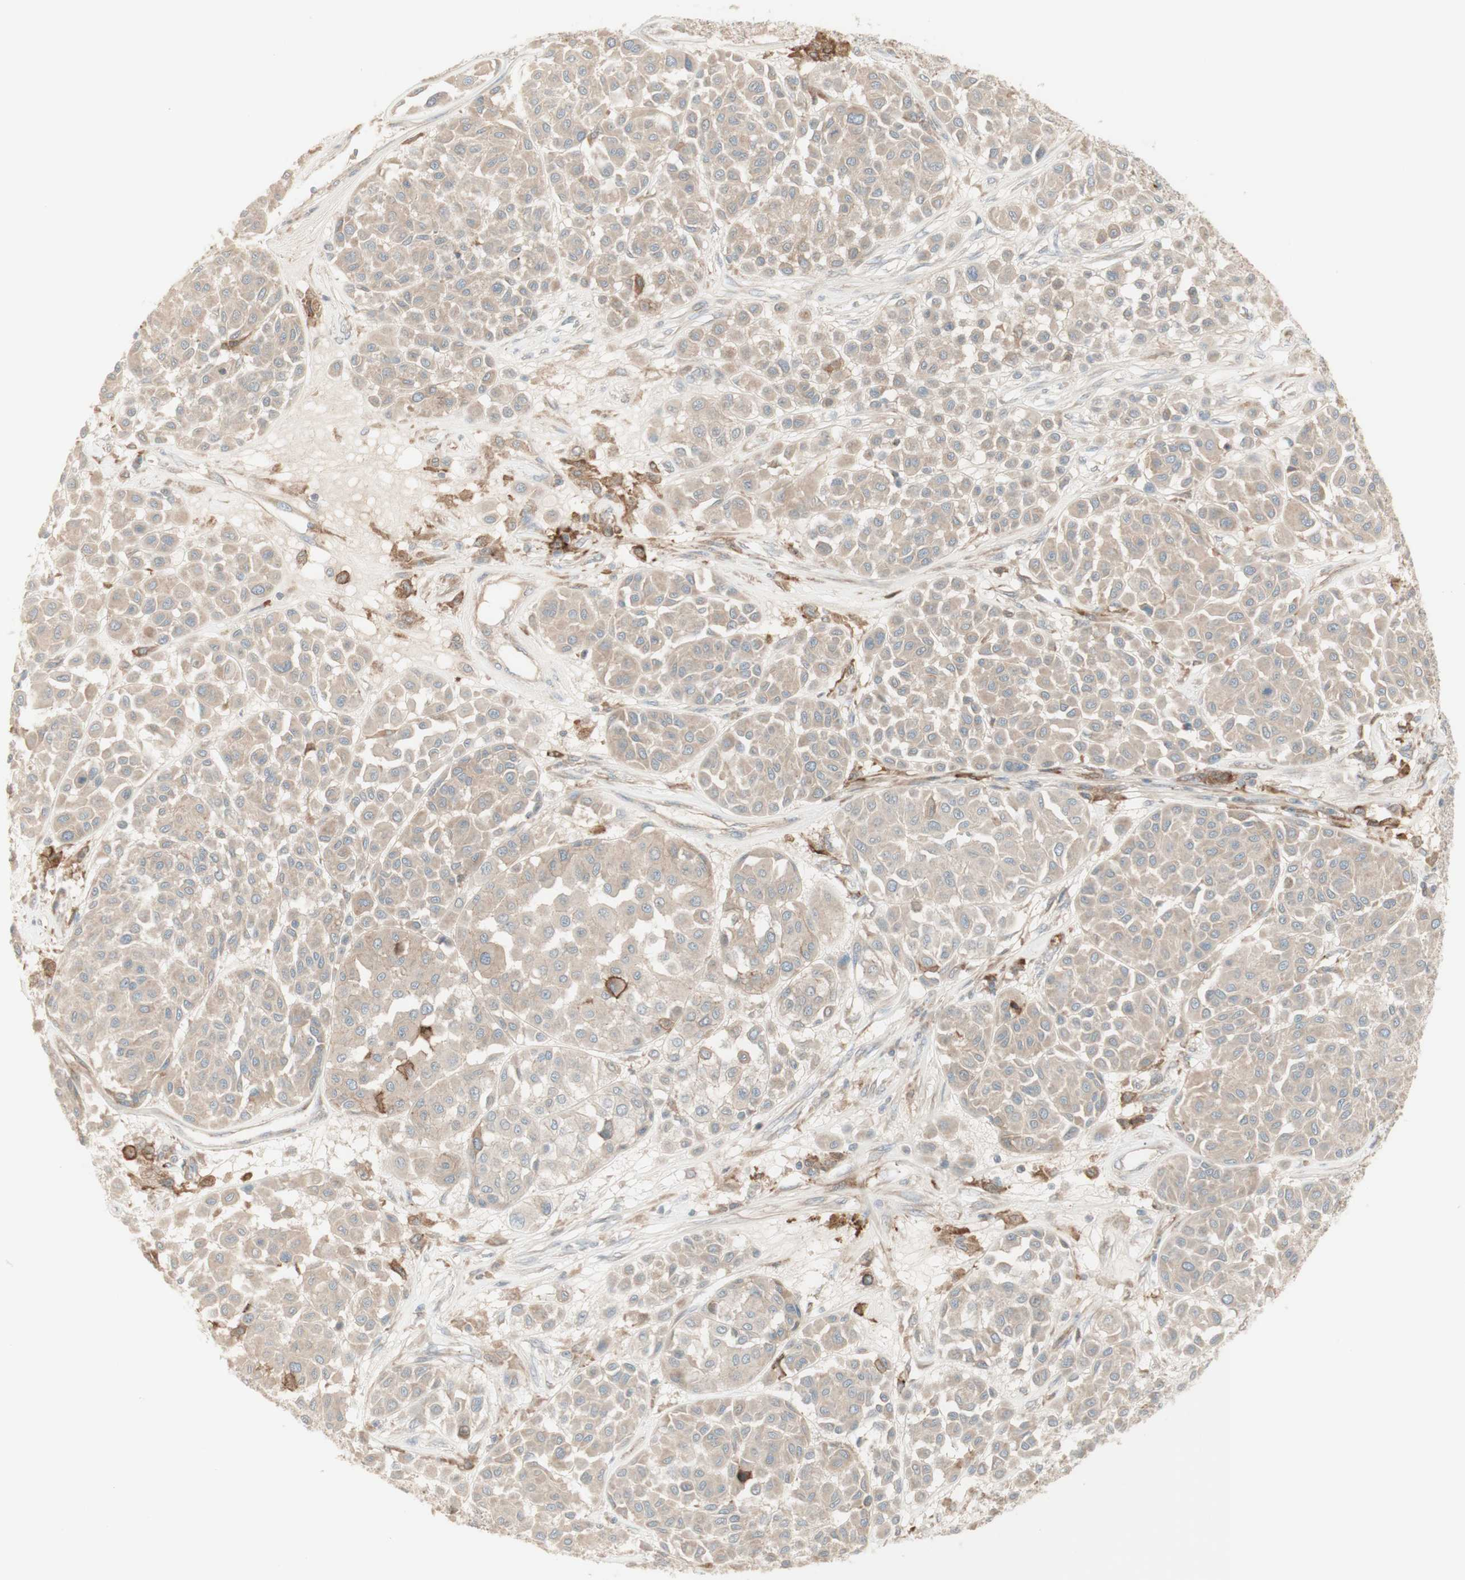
{"staining": {"intensity": "weak", "quantity": ">75%", "location": "cytoplasmic/membranous"}, "tissue": "melanoma", "cell_type": "Tumor cells", "image_type": "cancer", "snomed": [{"axis": "morphology", "description": "Malignant melanoma, Metastatic site"}, {"axis": "topography", "description": "Soft tissue"}], "caption": "The histopathology image displays a brown stain indicating the presence of a protein in the cytoplasmic/membranous of tumor cells in melanoma.", "gene": "PTGER4", "patient": {"sex": "male", "age": 41}}